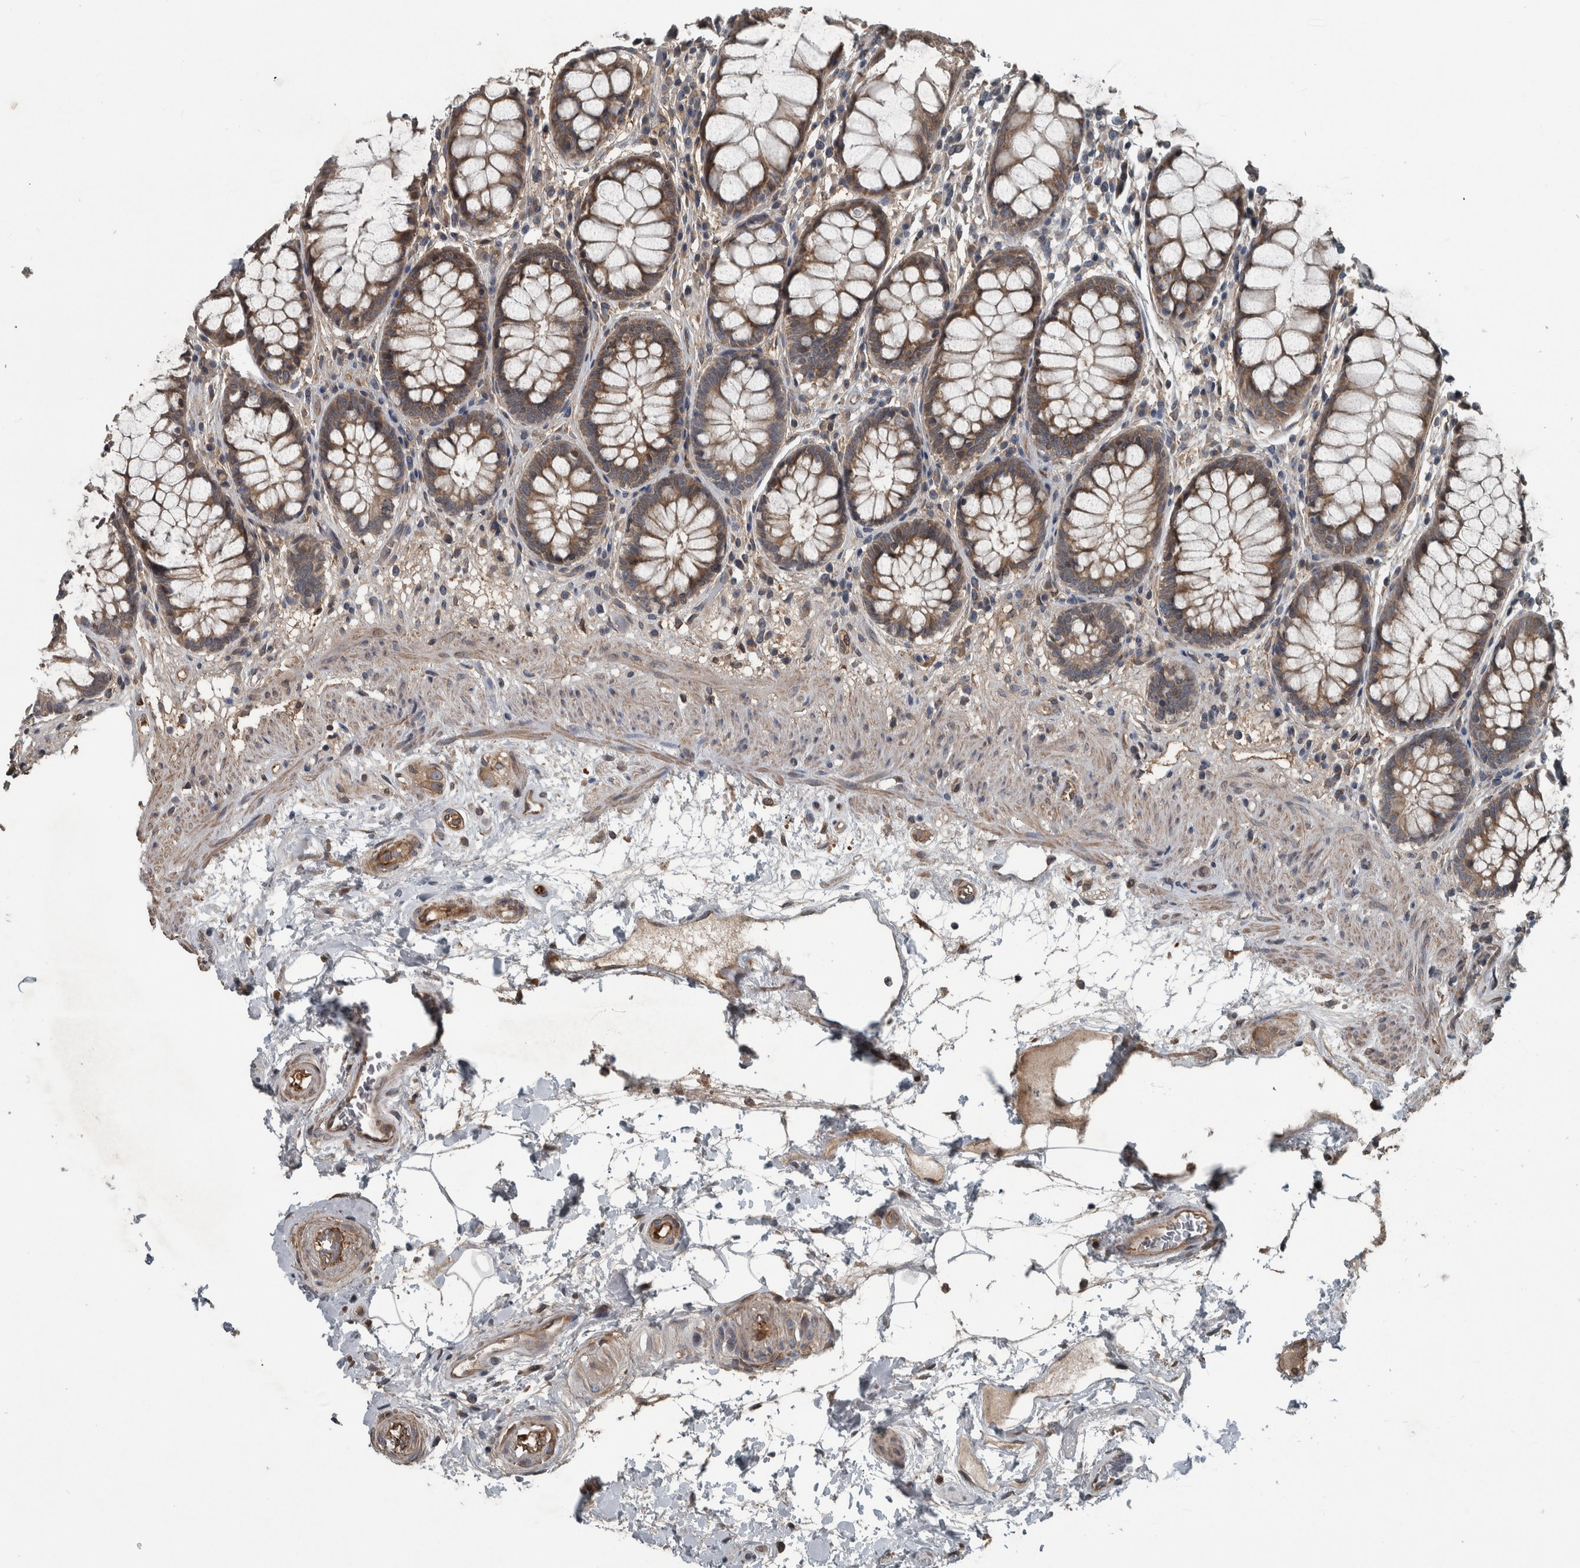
{"staining": {"intensity": "moderate", "quantity": ">75%", "location": "cytoplasmic/membranous"}, "tissue": "rectum", "cell_type": "Glandular cells", "image_type": "normal", "snomed": [{"axis": "morphology", "description": "Normal tissue, NOS"}, {"axis": "topography", "description": "Rectum"}], "caption": "Immunohistochemistry of benign human rectum displays medium levels of moderate cytoplasmic/membranous expression in approximately >75% of glandular cells.", "gene": "EXOC8", "patient": {"sex": "male", "age": 64}}